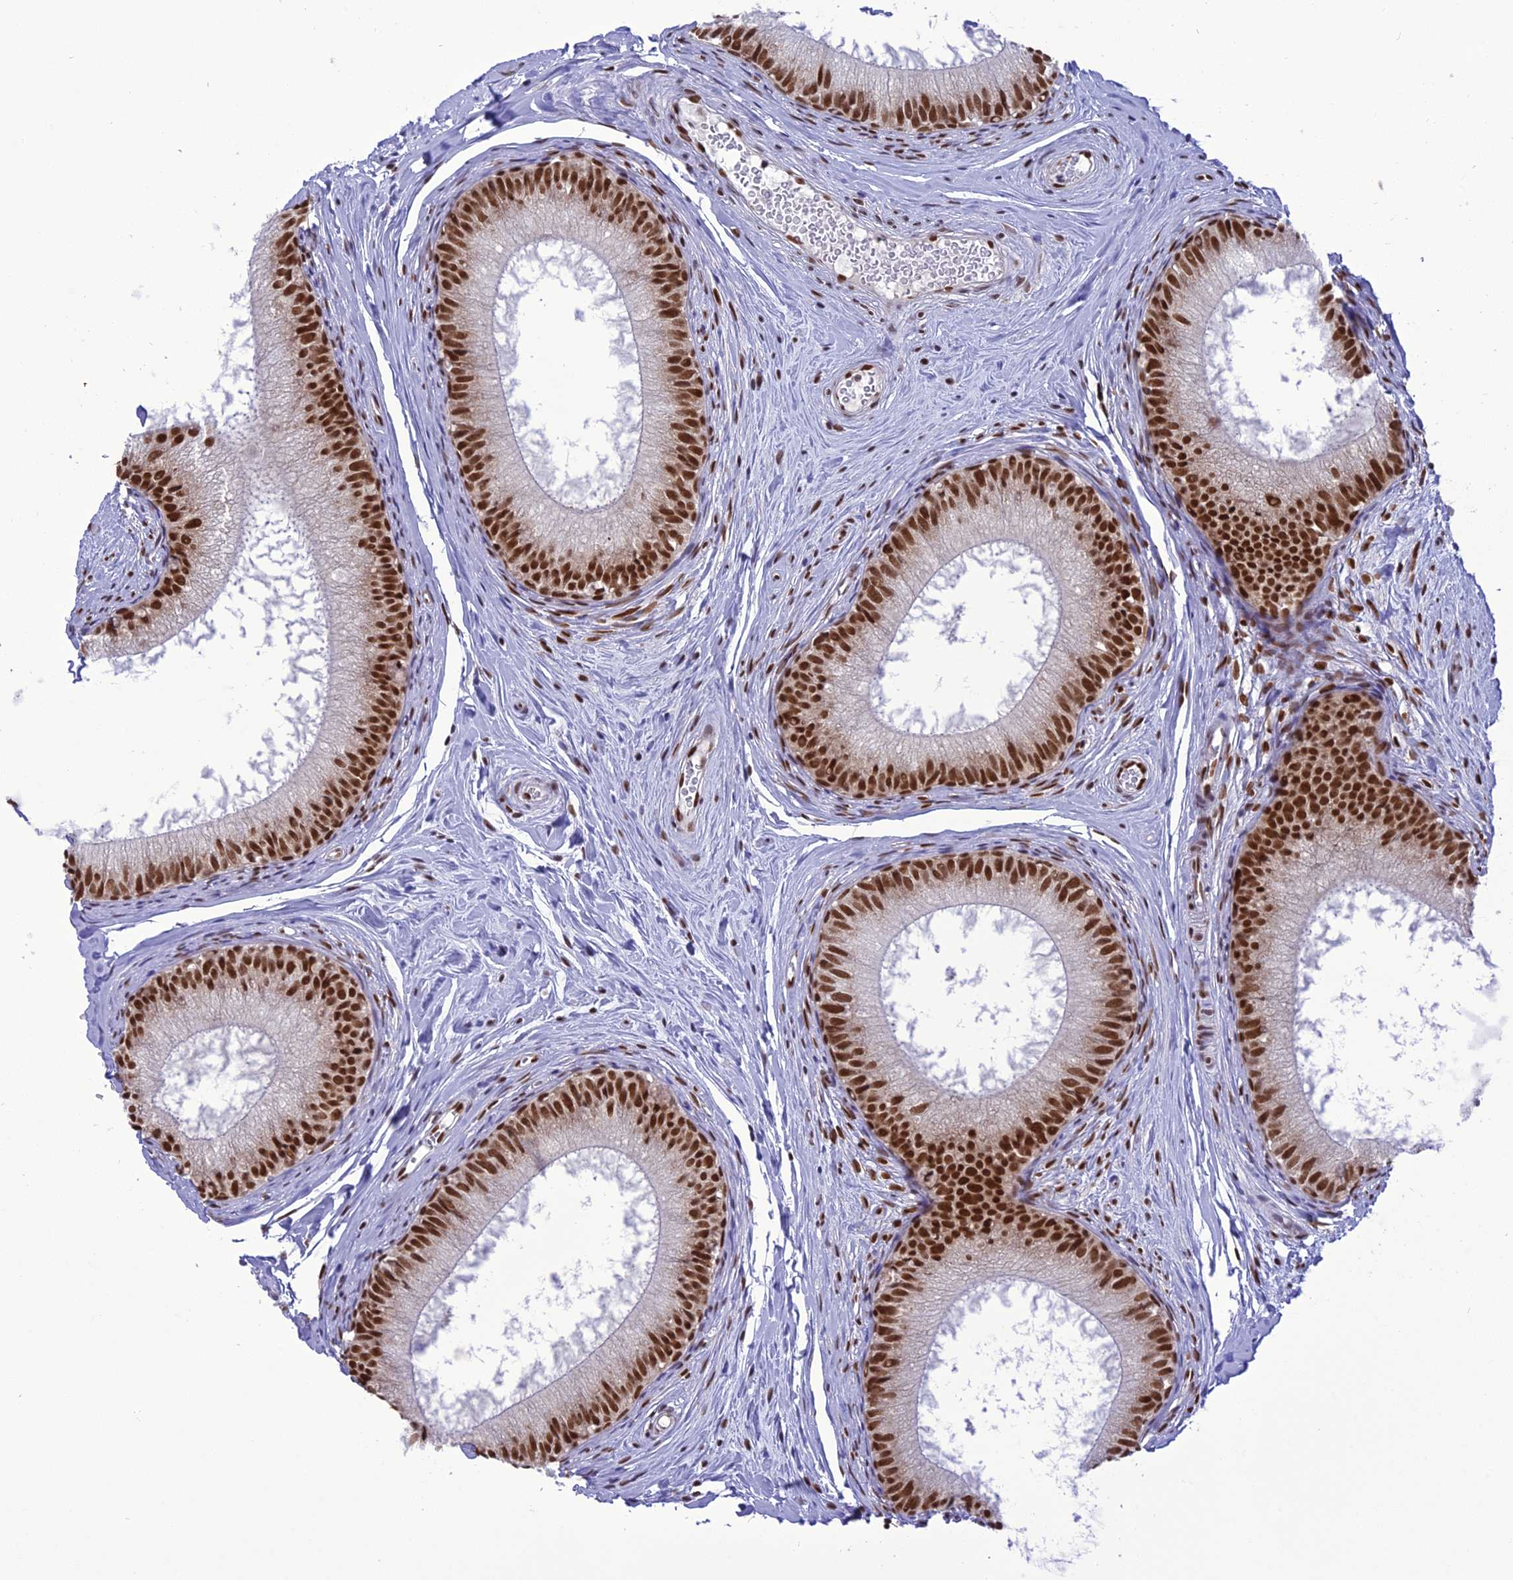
{"staining": {"intensity": "strong", "quantity": ">75%", "location": "nuclear"}, "tissue": "epididymis", "cell_type": "Glandular cells", "image_type": "normal", "snomed": [{"axis": "morphology", "description": "Normal tissue, NOS"}, {"axis": "topography", "description": "Epididymis"}], "caption": "Immunohistochemical staining of unremarkable human epididymis shows strong nuclear protein staining in approximately >75% of glandular cells.", "gene": "DDX1", "patient": {"sex": "male", "age": 34}}